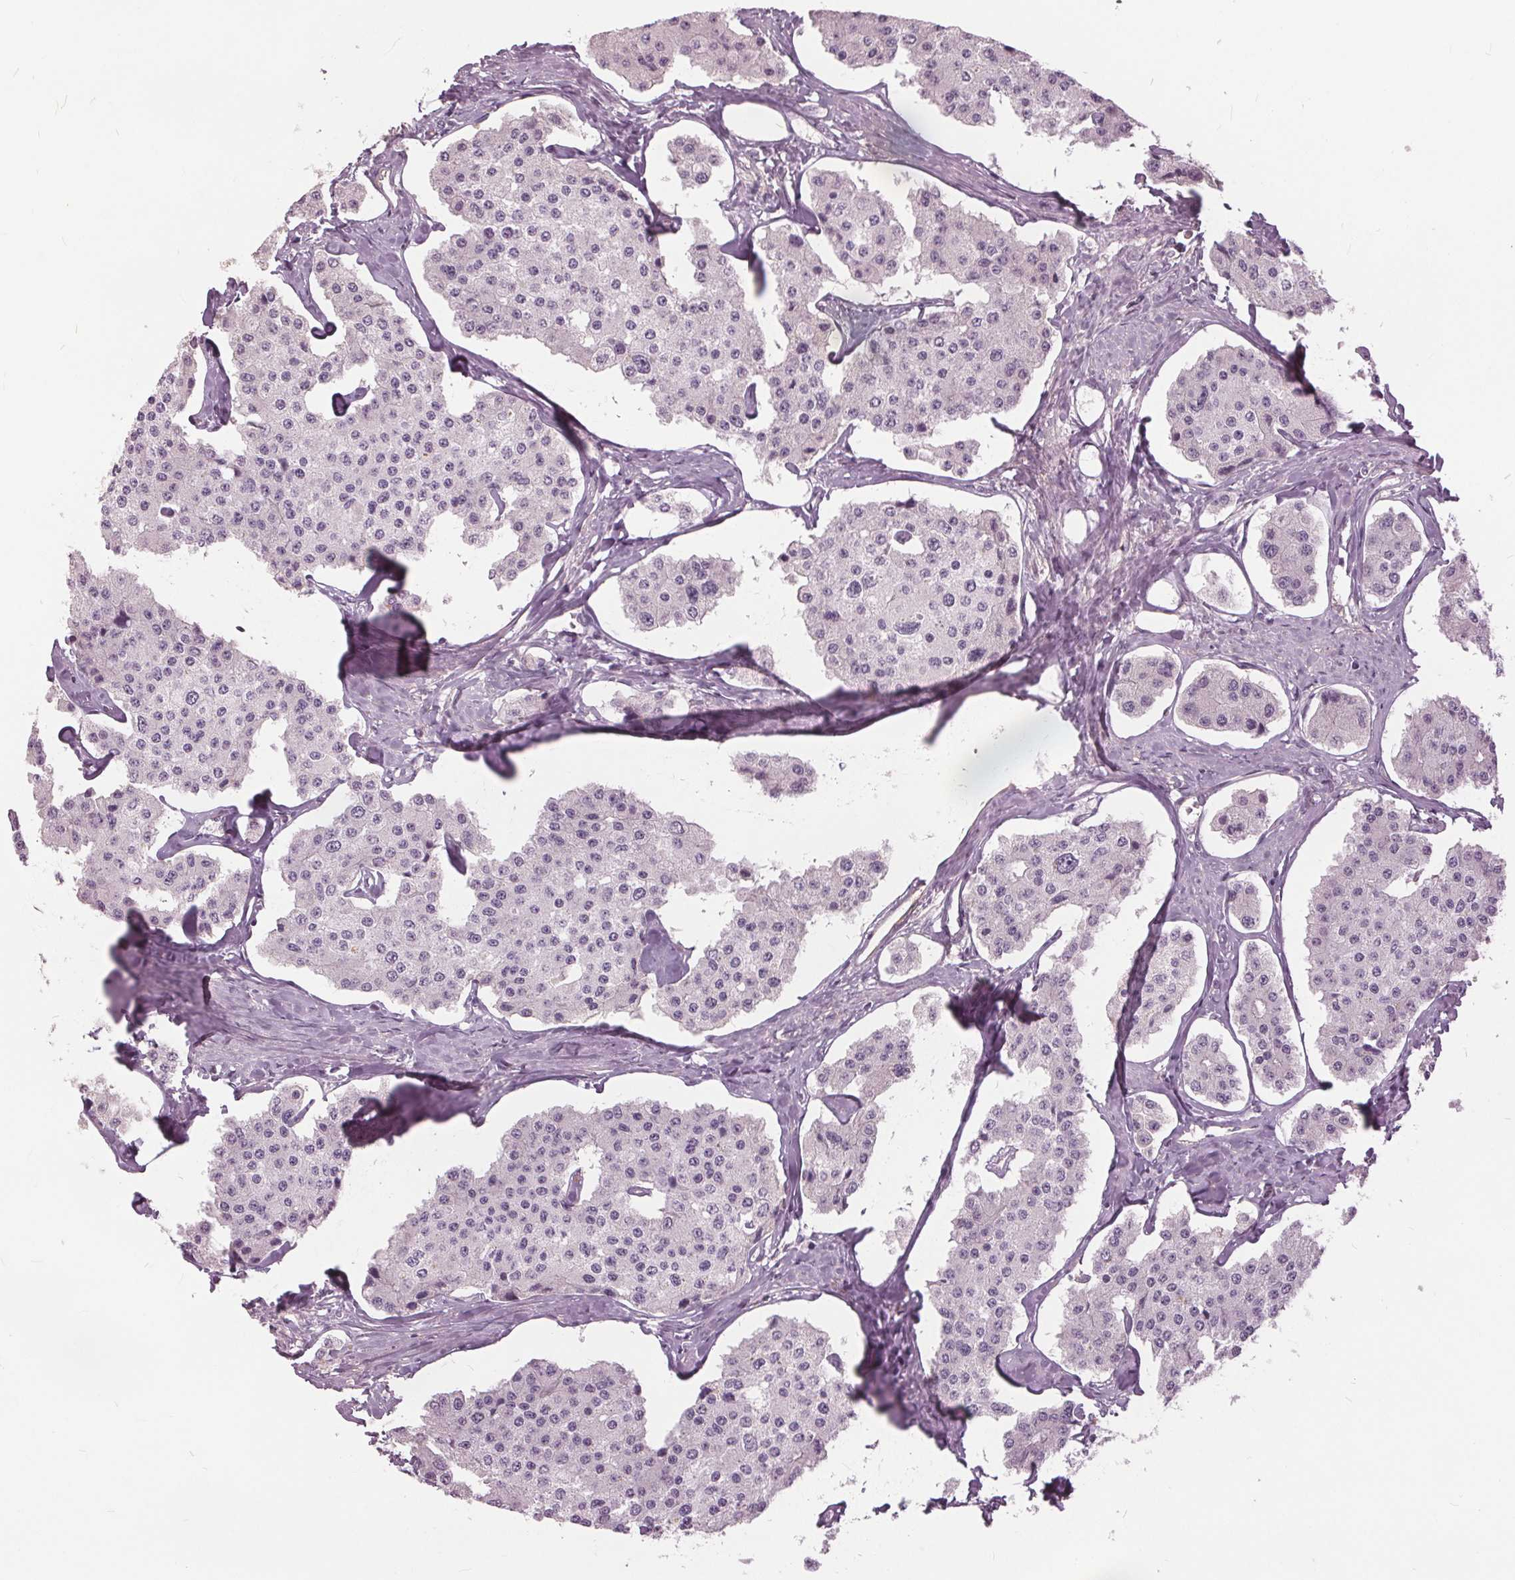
{"staining": {"intensity": "negative", "quantity": "none", "location": "none"}, "tissue": "carcinoid", "cell_type": "Tumor cells", "image_type": "cancer", "snomed": [{"axis": "morphology", "description": "Carcinoid, malignant, NOS"}, {"axis": "topography", "description": "Small intestine"}], "caption": "DAB immunohistochemical staining of carcinoid (malignant) demonstrates no significant positivity in tumor cells.", "gene": "KLK13", "patient": {"sex": "female", "age": 65}}